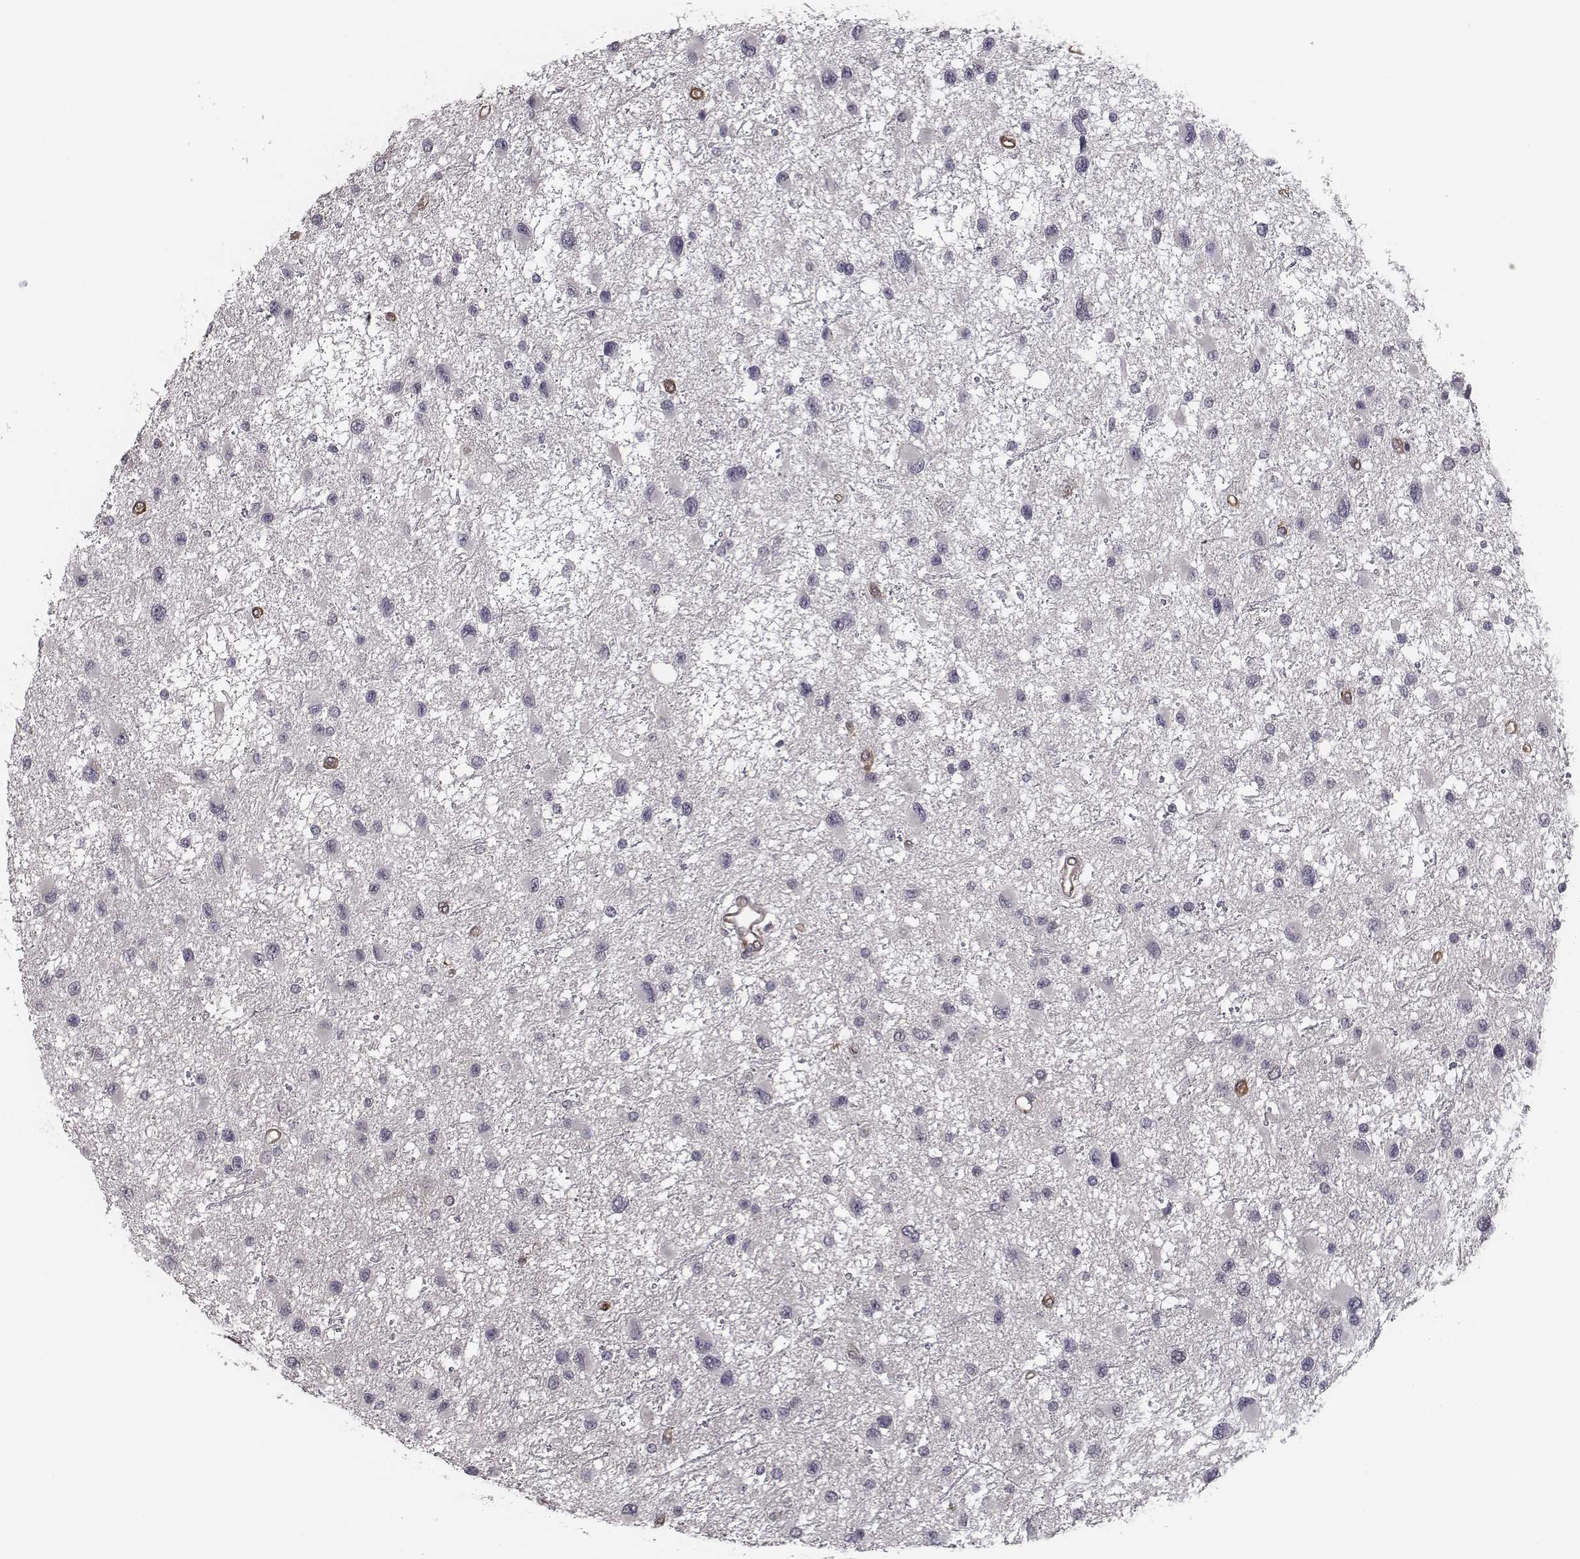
{"staining": {"intensity": "negative", "quantity": "none", "location": "none"}, "tissue": "glioma", "cell_type": "Tumor cells", "image_type": "cancer", "snomed": [{"axis": "morphology", "description": "Glioma, malignant, Low grade"}, {"axis": "topography", "description": "Brain"}], "caption": "Immunohistochemical staining of malignant low-grade glioma exhibits no significant staining in tumor cells.", "gene": "ISYNA1", "patient": {"sex": "female", "age": 32}}